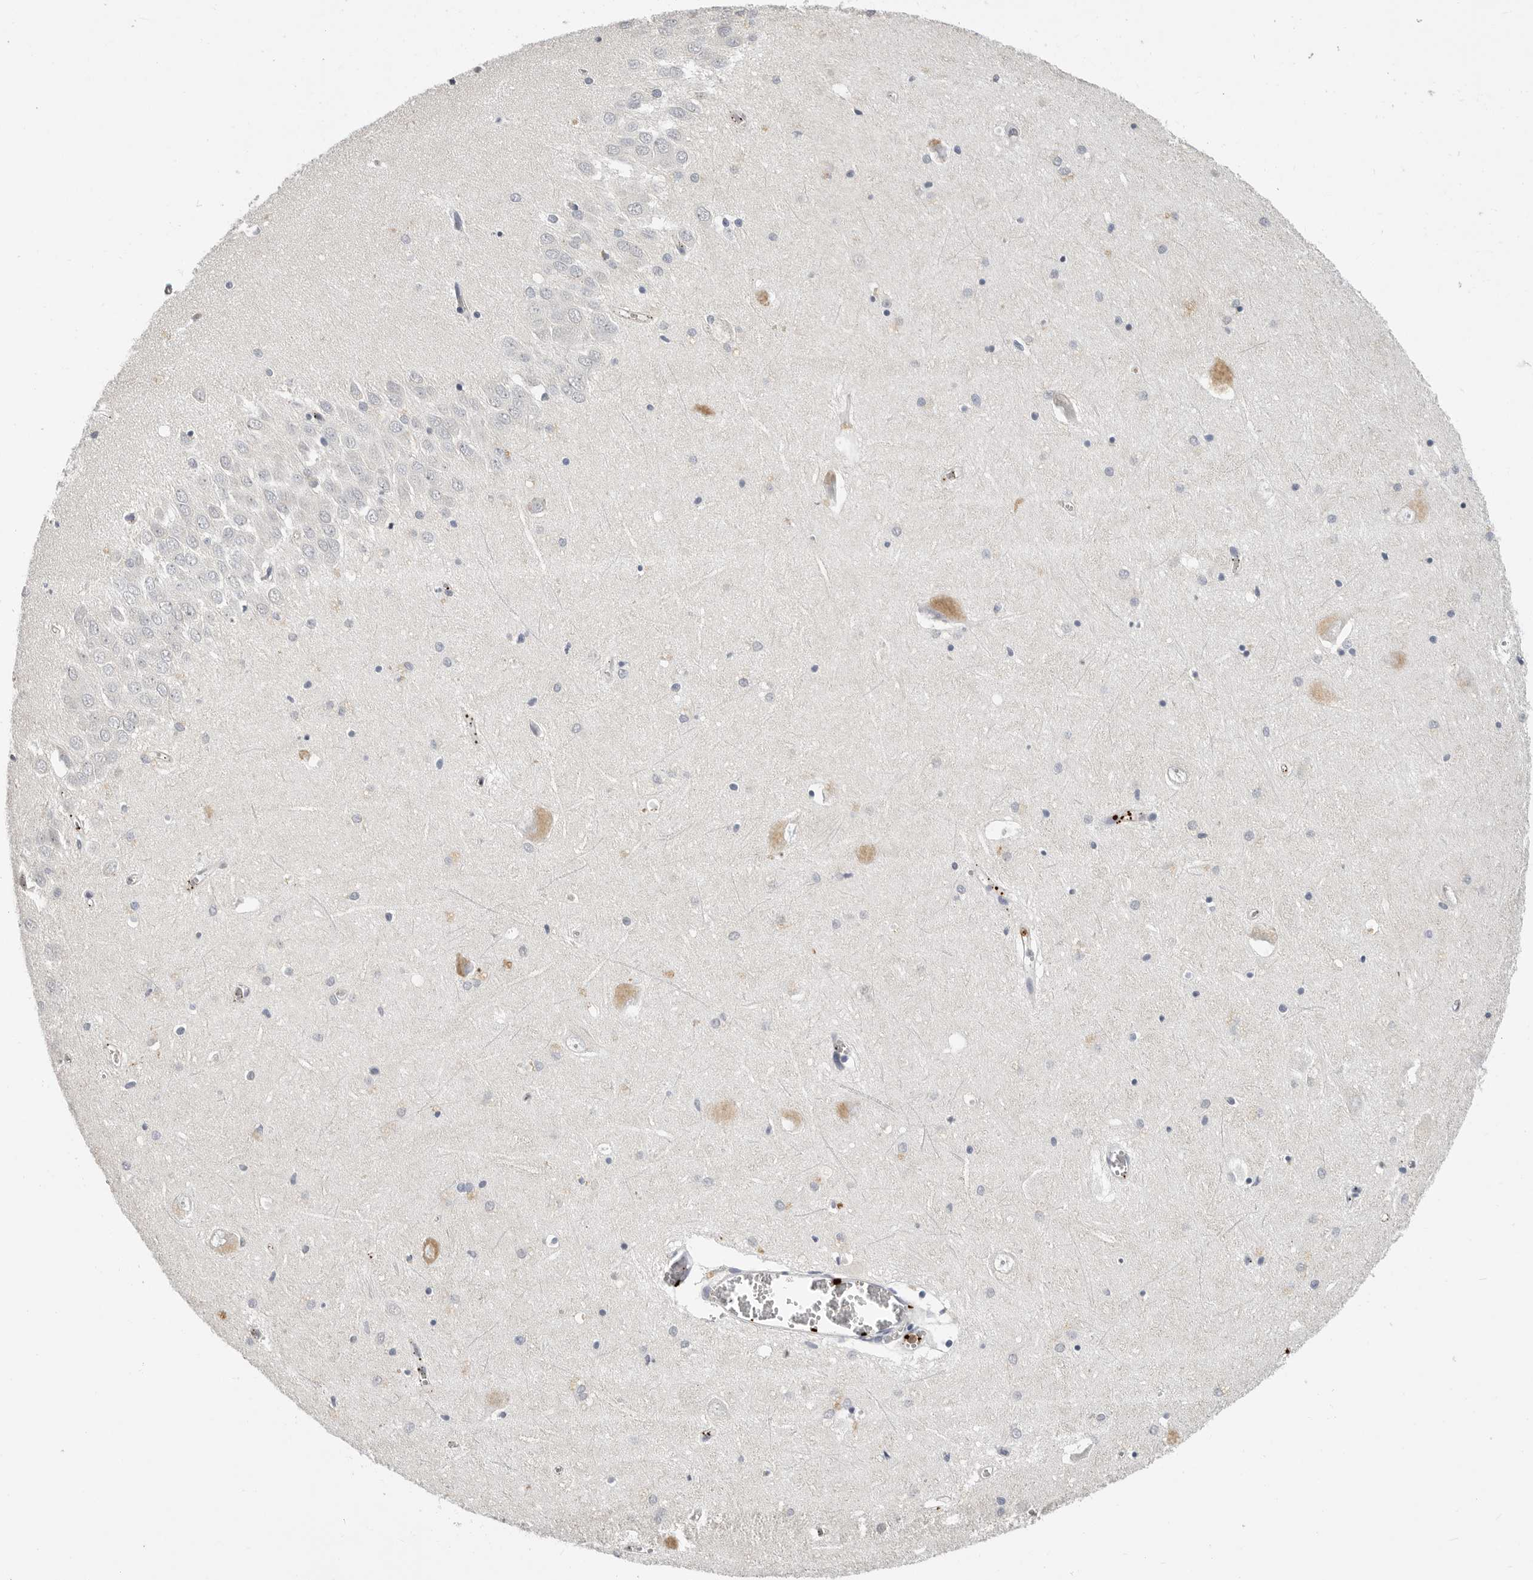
{"staining": {"intensity": "negative", "quantity": "none", "location": "none"}, "tissue": "hippocampus", "cell_type": "Glial cells", "image_type": "normal", "snomed": [{"axis": "morphology", "description": "Normal tissue, NOS"}, {"axis": "topography", "description": "Hippocampus"}], "caption": "Immunohistochemistry photomicrograph of normal hippocampus: human hippocampus stained with DAB demonstrates no significant protein positivity in glial cells. (IHC, brightfield microscopy, high magnification).", "gene": "LTBR", "patient": {"sex": "male", "age": 70}}